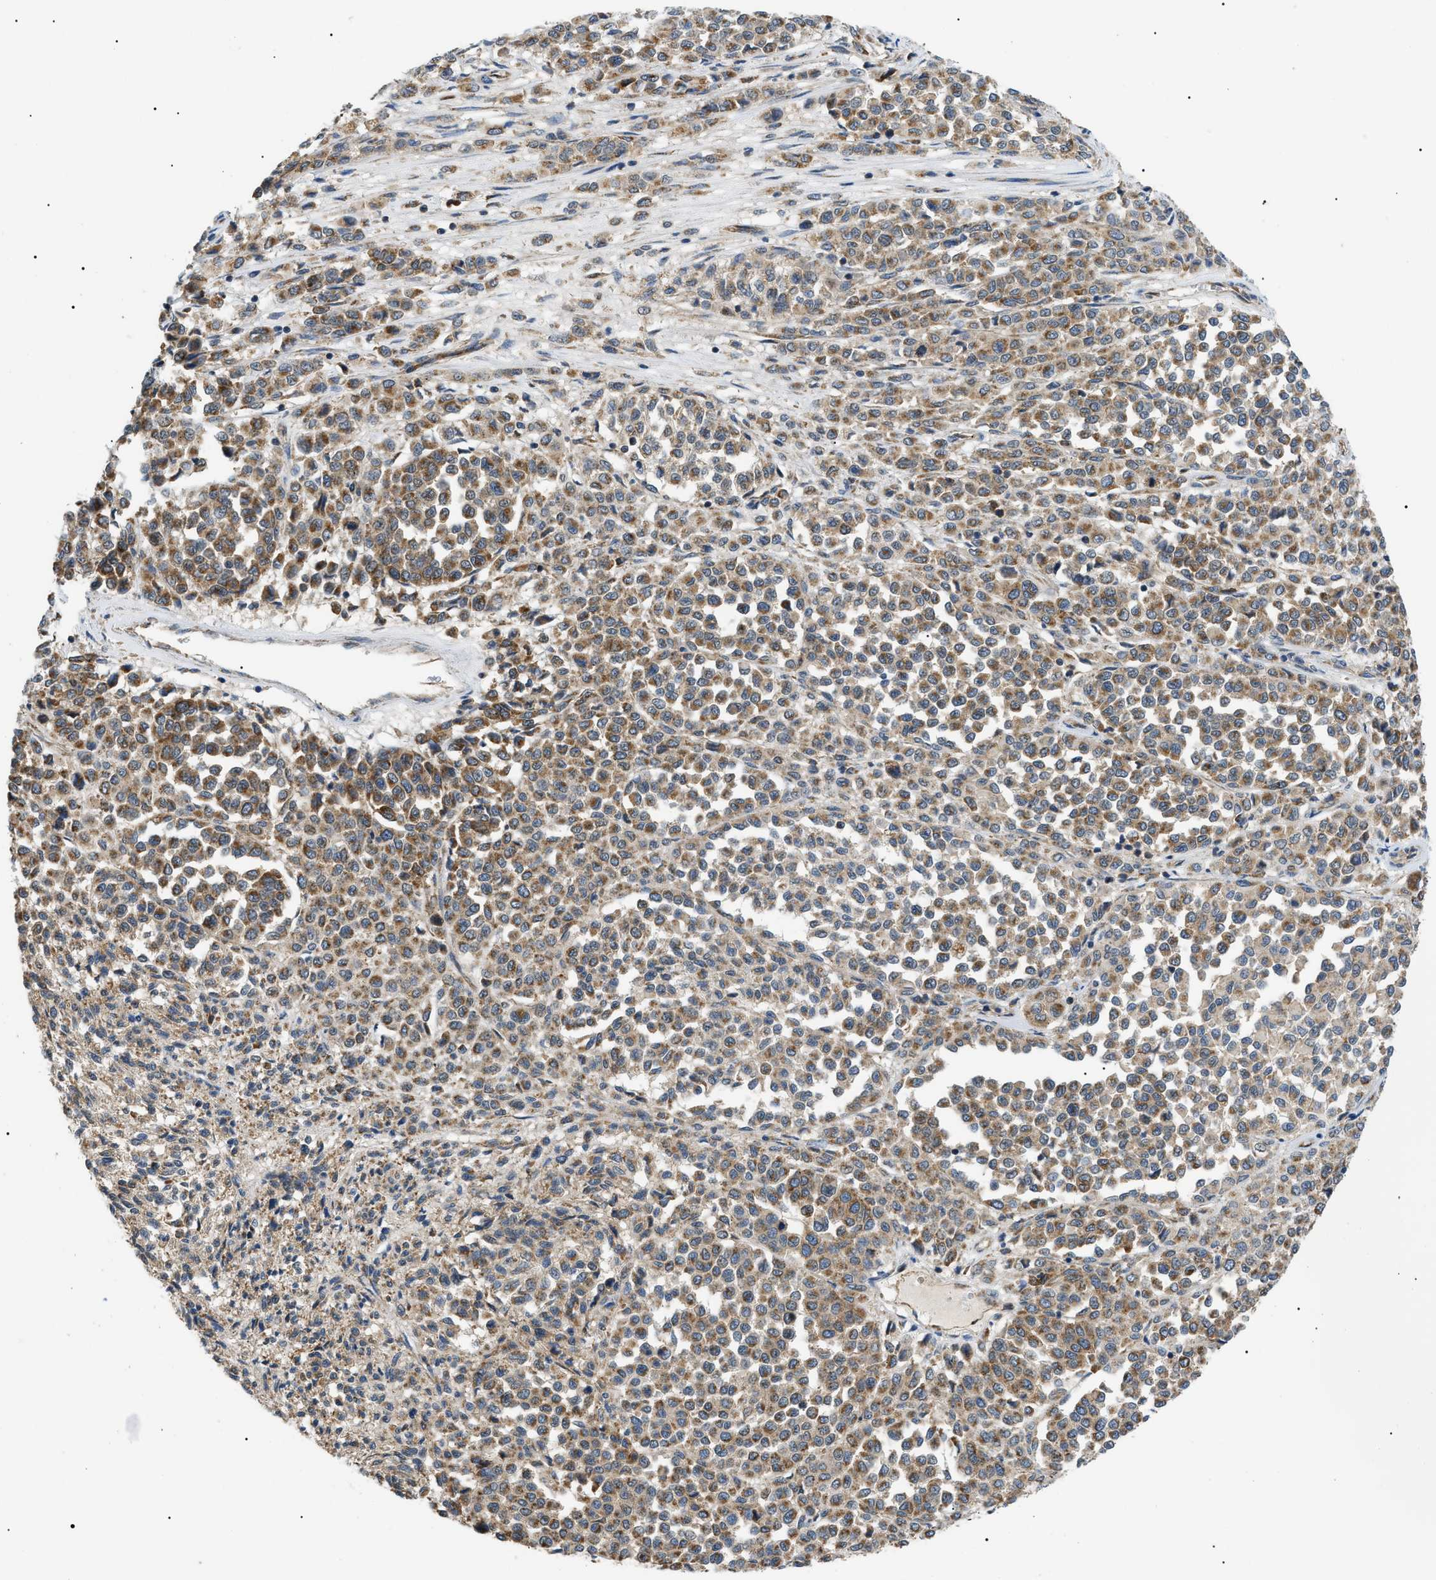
{"staining": {"intensity": "weak", "quantity": ">75%", "location": "cytoplasmic/membranous"}, "tissue": "melanoma", "cell_type": "Tumor cells", "image_type": "cancer", "snomed": [{"axis": "morphology", "description": "Malignant melanoma, Metastatic site"}, {"axis": "topography", "description": "Pancreas"}], "caption": "Tumor cells show weak cytoplasmic/membranous staining in approximately >75% of cells in malignant melanoma (metastatic site).", "gene": "SRPK1", "patient": {"sex": "female", "age": 30}}